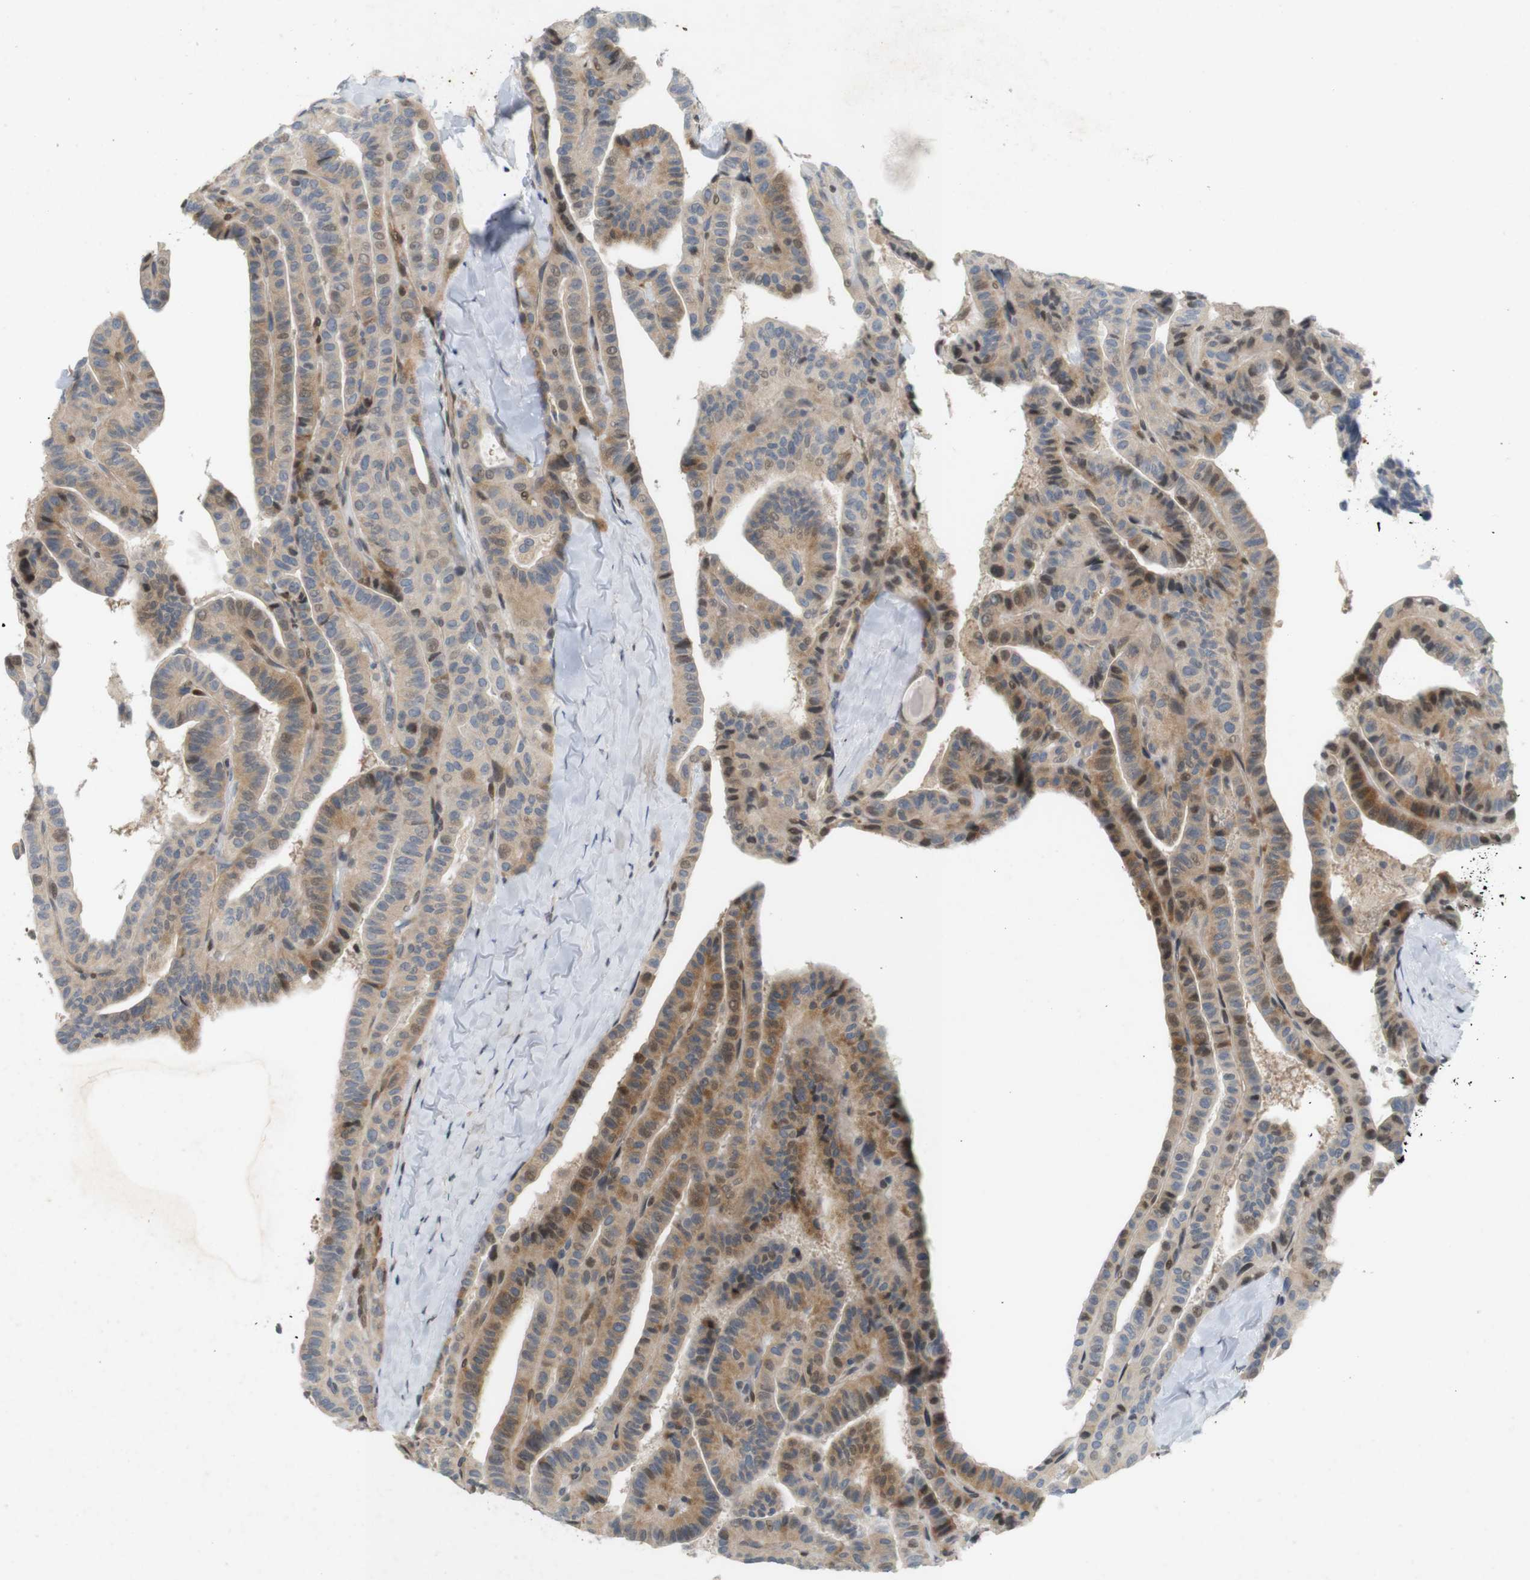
{"staining": {"intensity": "moderate", "quantity": "25%-75%", "location": "cytoplasmic/membranous"}, "tissue": "thyroid cancer", "cell_type": "Tumor cells", "image_type": "cancer", "snomed": [{"axis": "morphology", "description": "Papillary adenocarcinoma, NOS"}, {"axis": "topography", "description": "Thyroid gland"}], "caption": "Thyroid cancer stained with immunohistochemistry exhibits moderate cytoplasmic/membranous positivity in about 25%-75% of tumor cells.", "gene": "PPP1R14A", "patient": {"sex": "male", "age": 77}}